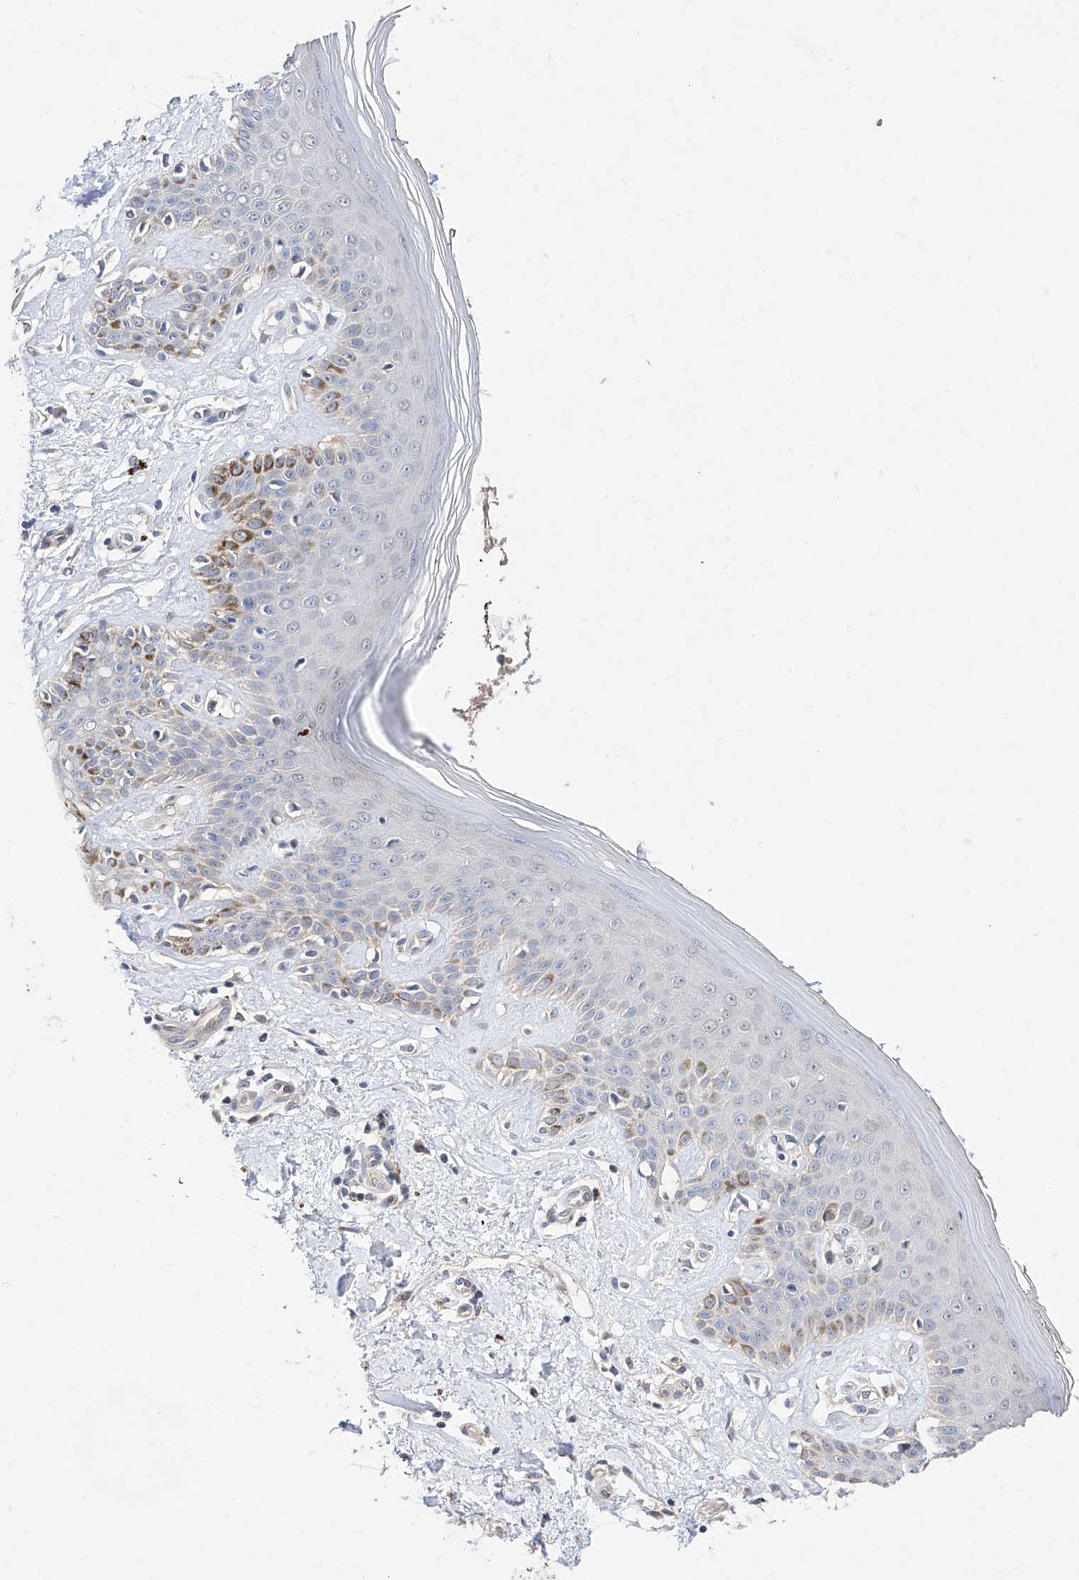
{"staining": {"intensity": "negative", "quantity": "none", "location": "none"}, "tissue": "skin", "cell_type": "Fibroblasts", "image_type": "normal", "snomed": [{"axis": "morphology", "description": "Normal tissue, NOS"}, {"axis": "topography", "description": "Skin"}], "caption": "A high-resolution micrograph shows immunohistochemistry (IHC) staining of unremarkable skin, which displays no significant staining in fibroblasts.", "gene": "FUCA2", "patient": {"sex": "female", "age": 64}}